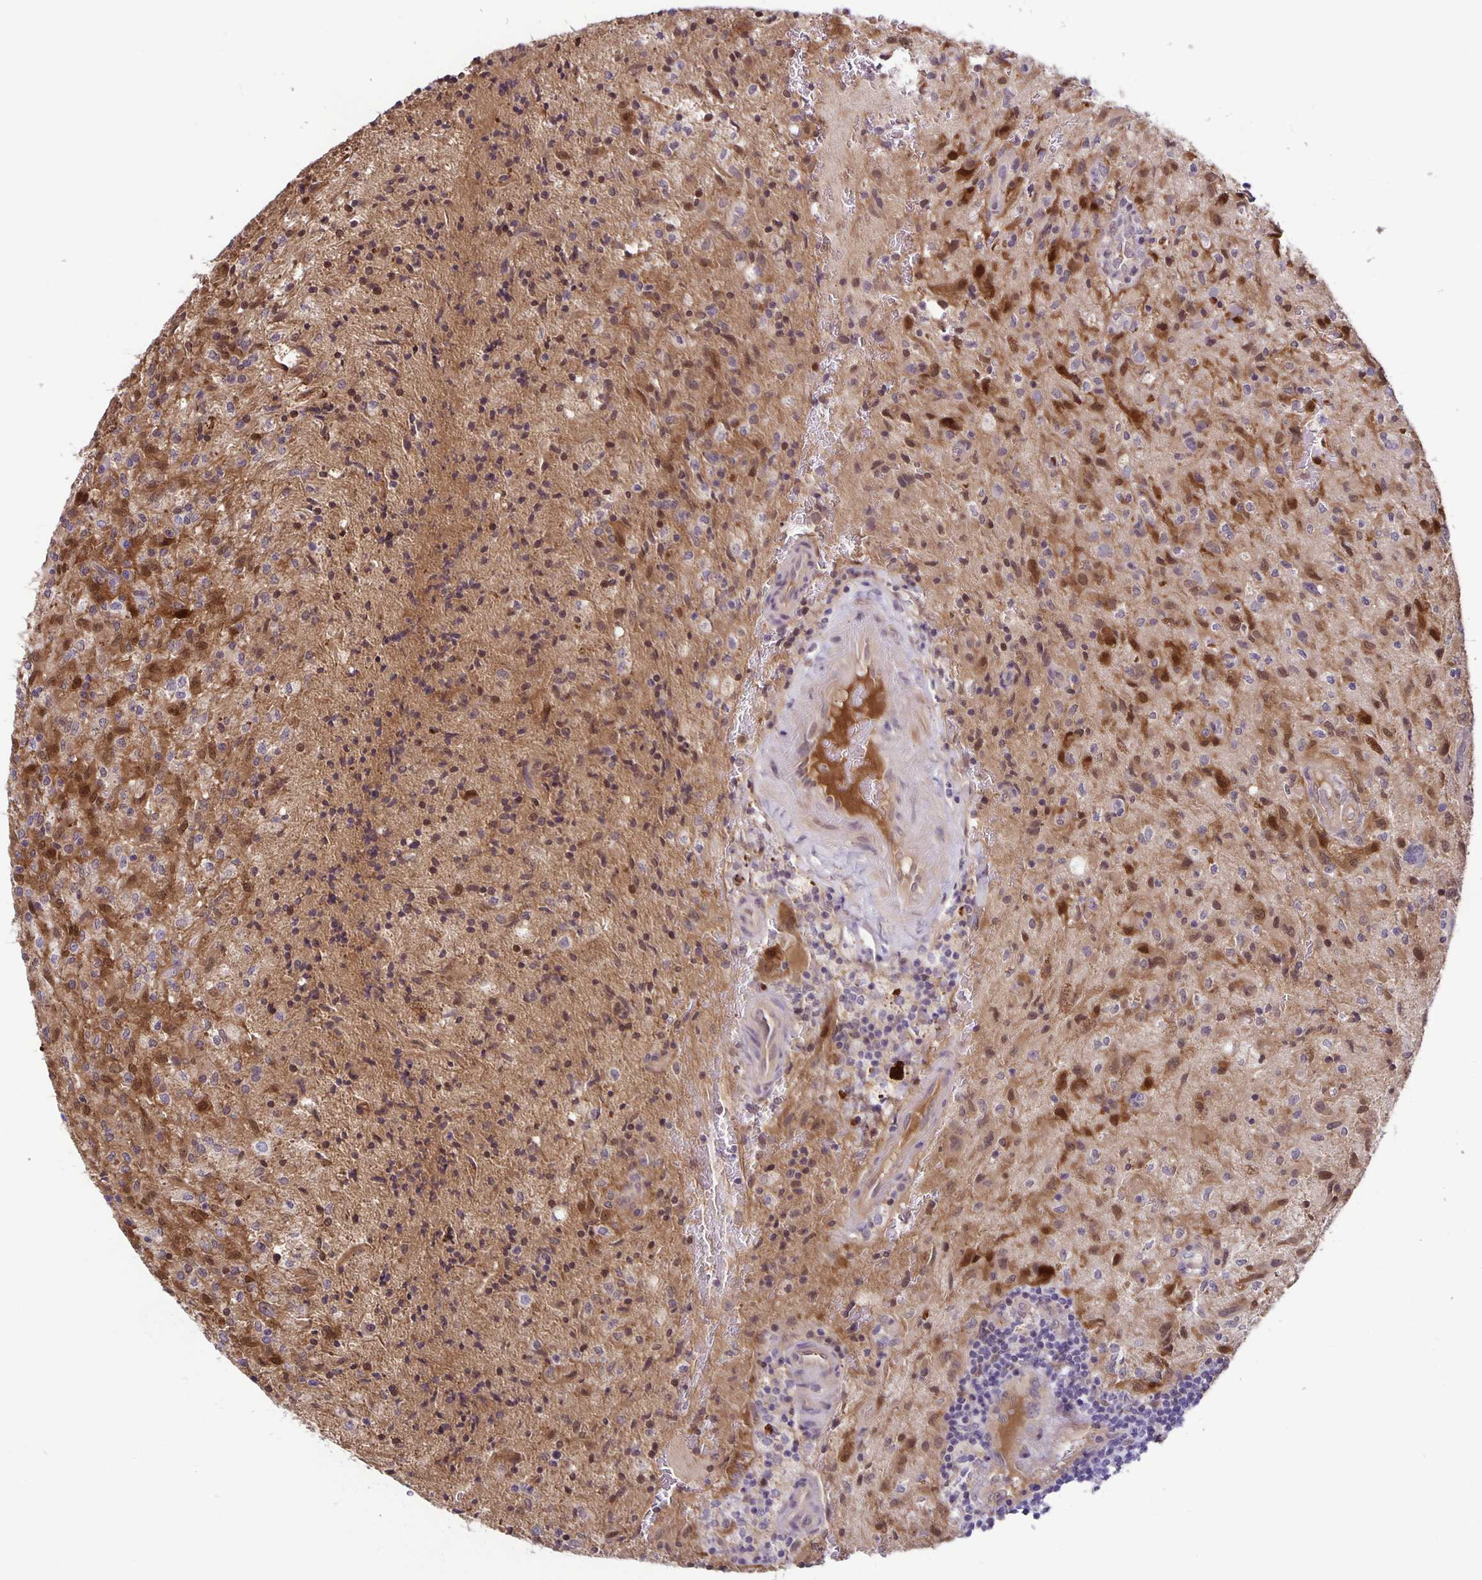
{"staining": {"intensity": "moderate", "quantity": "<25%", "location": "cytoplasmic/membranous"}, "tissue": "glioma", "cell_type": "Tumor cells", "image_type": "cancer", "snomed": [{"axis": "morphology", "description": "Glioma, malignant, High grade"}, {"axis": "topography", "description": "Brain"}], "caption": "This photomicrograph displays IHC staining of human malignant glioma (high-grade), with low moderate cytoplasmic/membranous expression in about <25% of tumor cells.", "gene": "TAX1BP3", "patient": {"sex": "male", "age": 68}}